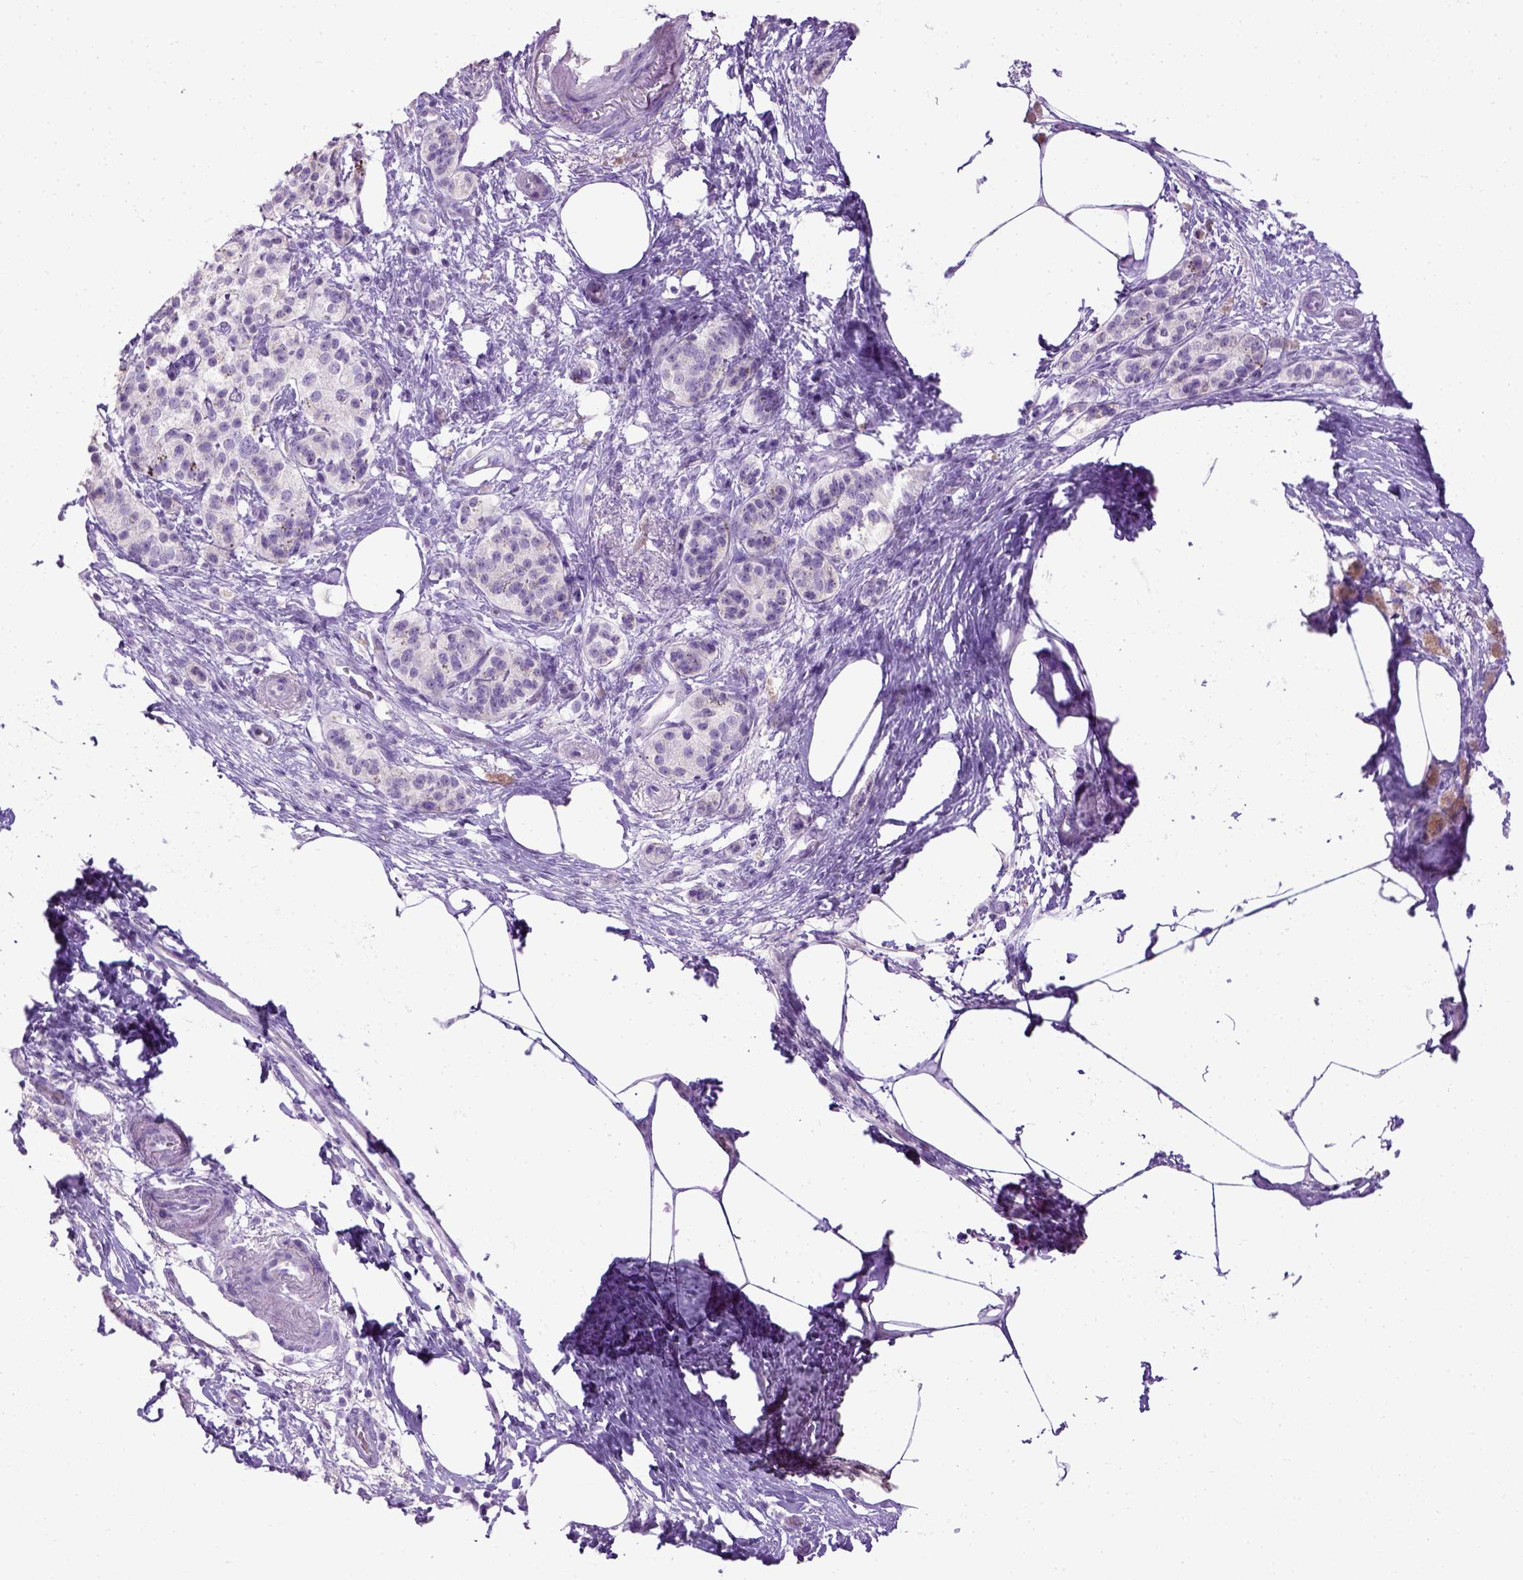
{"staining": {"intensity": "negative", "quantity": "none", "location": "none"}, "tissue": "pancreatic cancer", "cell_type": "Tumor cells", "image_type": "cancer", "snomed": [{"axis": "morphology", "description": "Adenocarcinoma, NOS"}, {"axis": "topography", "description": "Pancreas"}], "caption": "The image displays no significant positivity in tumor cells of pancreatic adenocarcinoma.", "gene": "CYP24A1", "patient": {"sex": "female", "age": 72}}